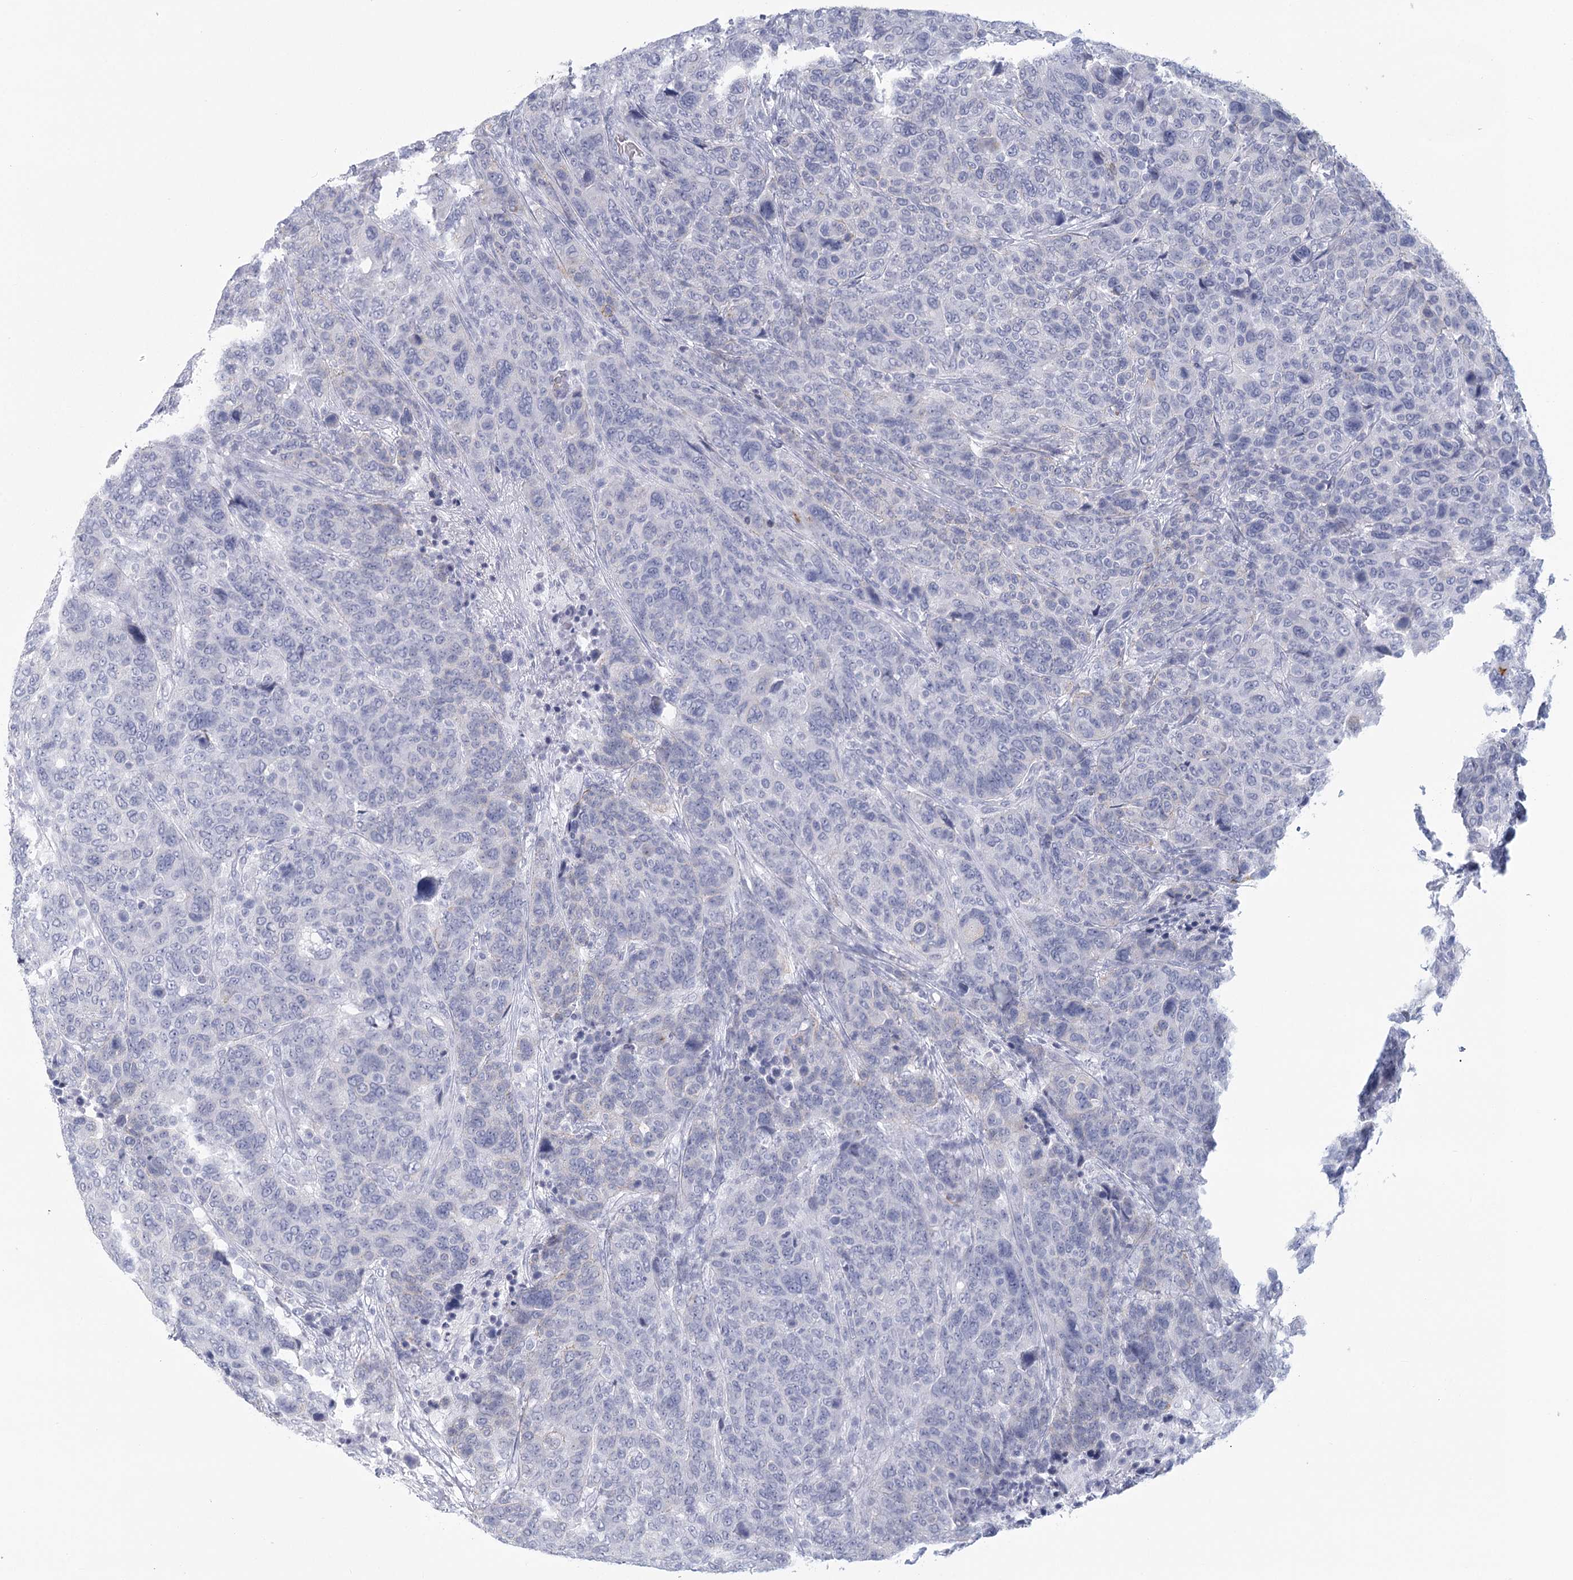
{"staining": {"intensity": "negative", "quantity": "none", "location": "none"}, "tissue": "breast cancer", "cell_type": "Tumor cells", "image_type": "cancer", "snomed": [{"axis": "morphology", "description": "Duct carcinoma"}, {"axis": "topography", "description": "Breast"}], "caption": "IHC photomicrograph of neoplastic tissue: breast cancer stained with DAB (3,3'-diaminobenzidine) demonstrates no significant protein staining in tumor cells. (DAB immunohistochemistry (IHC), high magnification).", "gene": "WNT8B", "patient": {"sex": "female", "age": 37}}